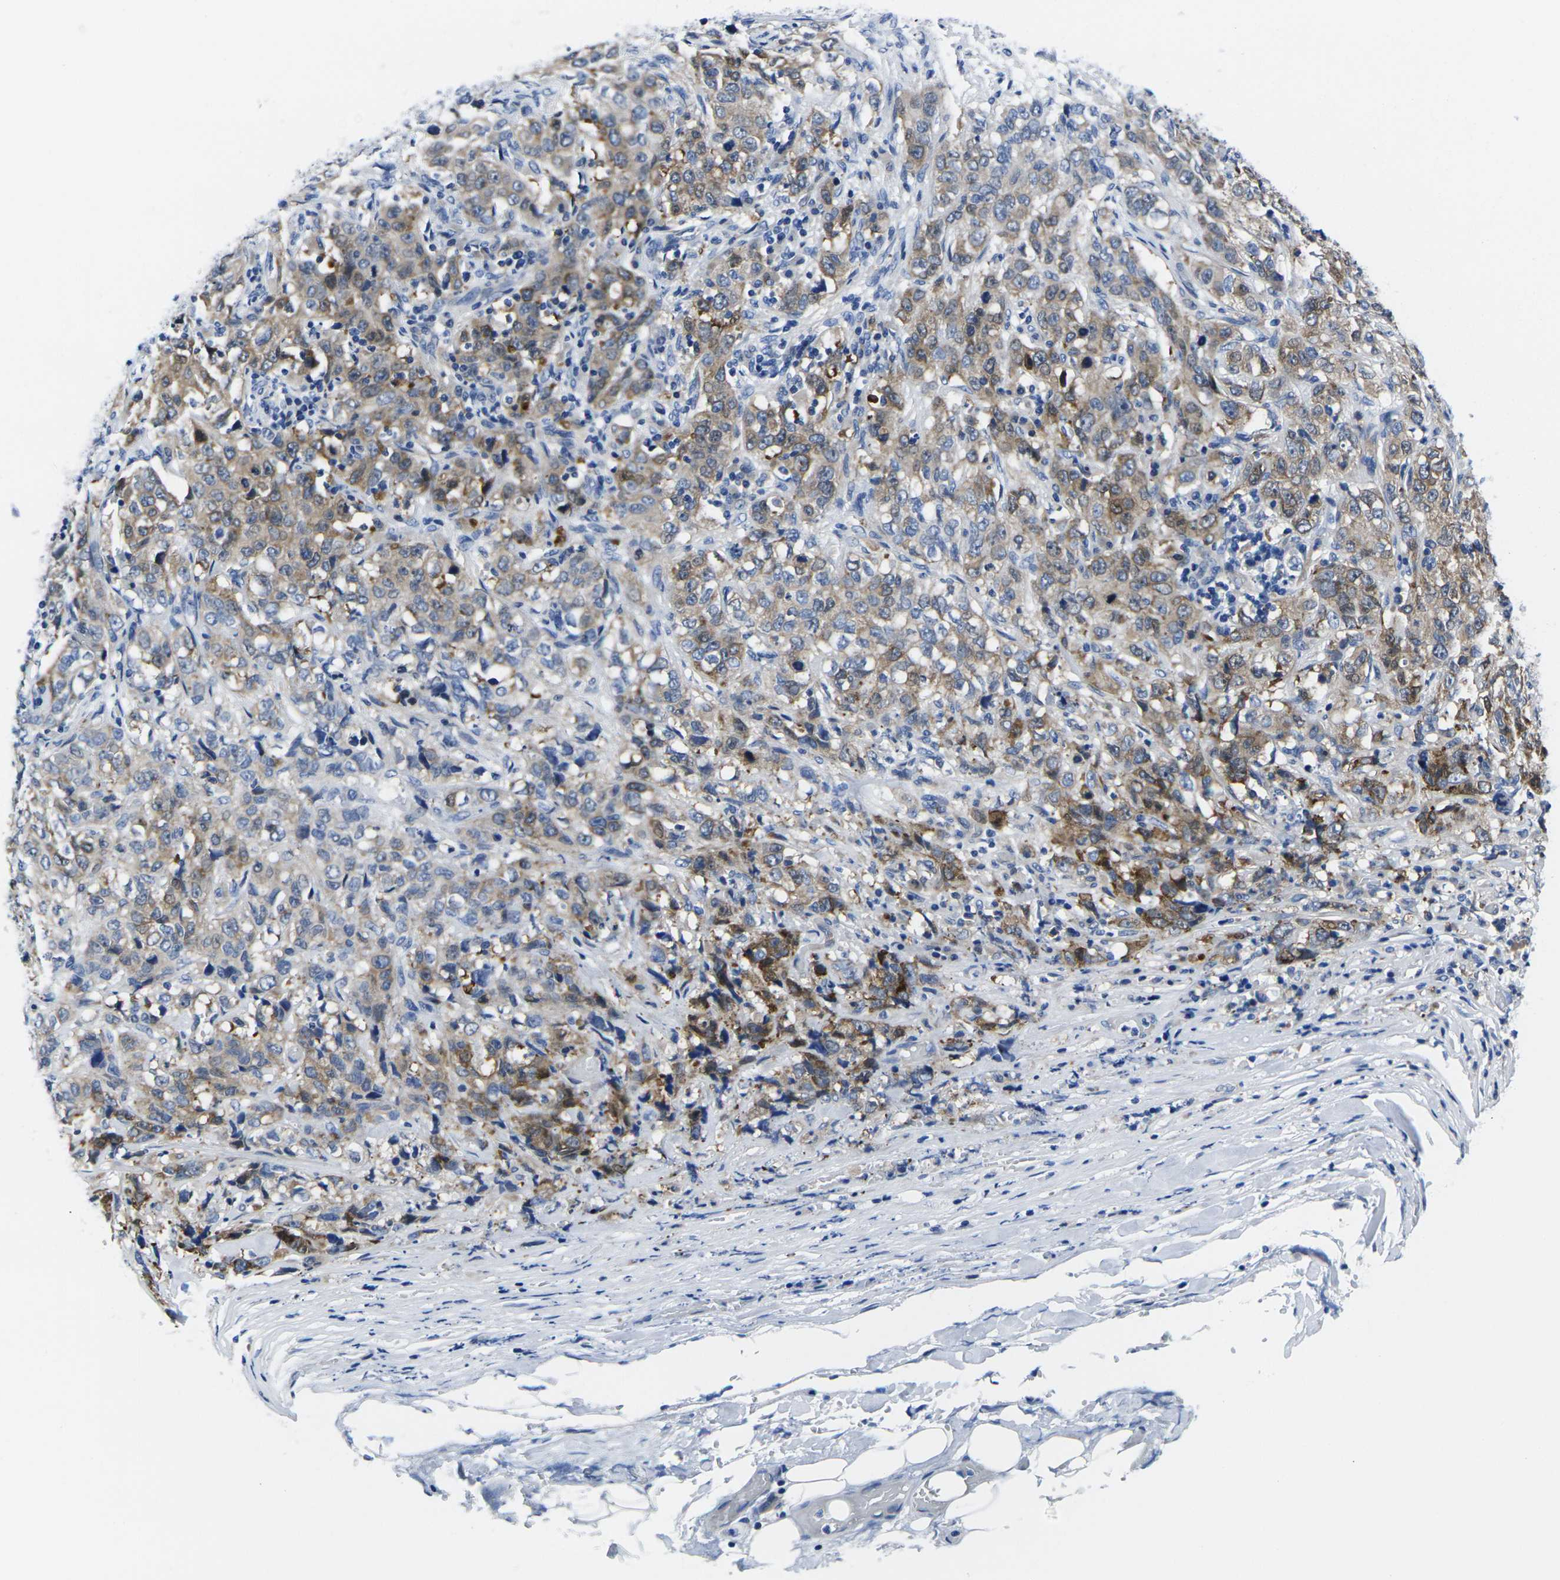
{"staining": {"intensity": "moderate", "quantity": "25%-75%", "location": "cytoplasmic/membranous"}, "tissue": "stomach cancer", "cell_type": "Tumor cells", "image_type": "cancer", "snomed": [{"axis": "morphology", "description": "Adenocarcinoma, NOS"}, {"axis": "topography", "description": "Stomach"}], "caption": "Stomach cancer (adenocarcinoma) tissue displays moderate cytoplasmic/membranous positivity in approximately 25%-75% of tumor cells, visualized by immunohistochemistry.", "gene": "EIF4A1", "patient": {"sex": "male", "age": 48}}